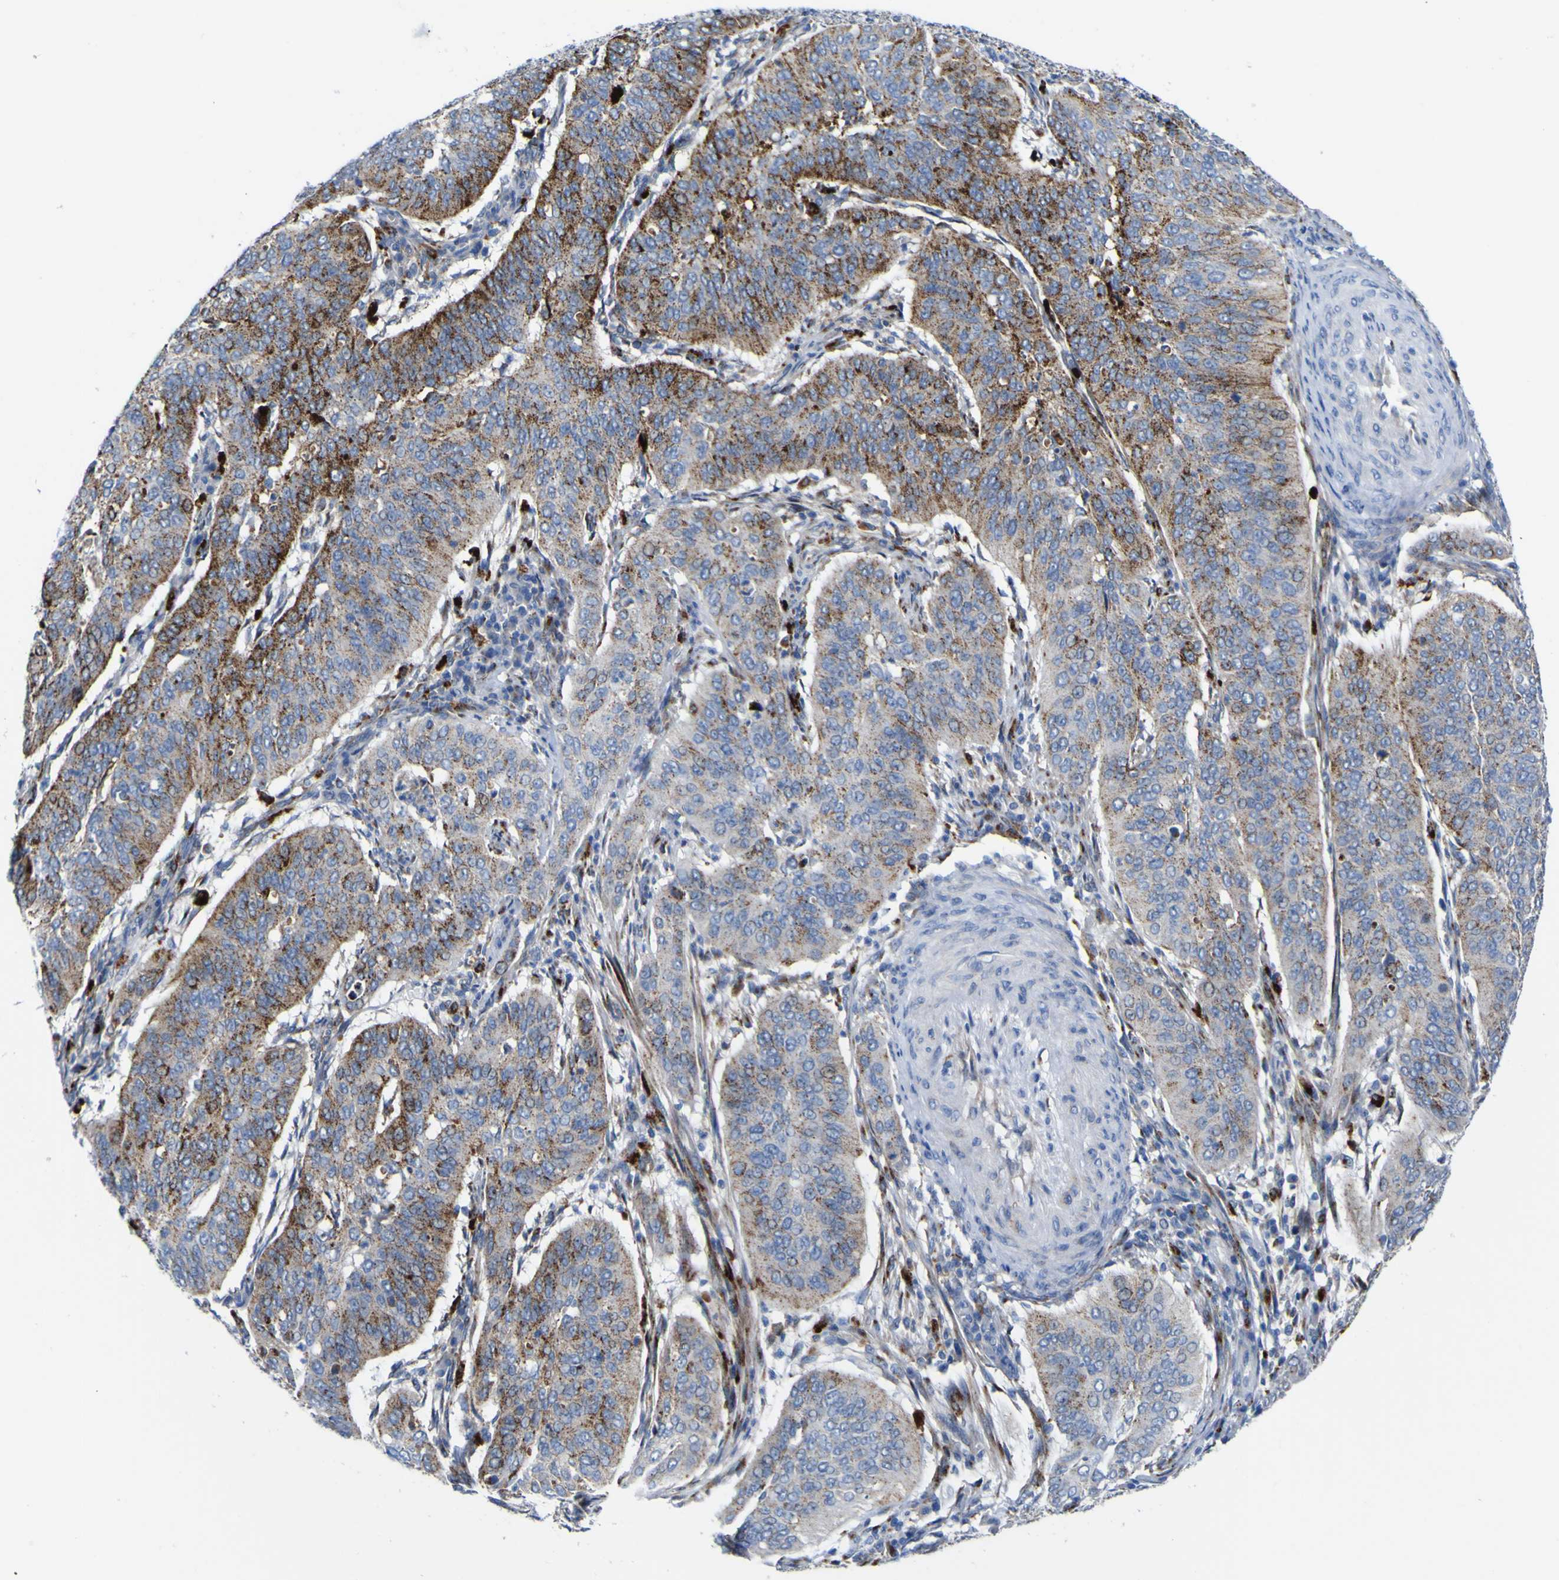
{"staining": {"intensity": "strong", "quantity": "25%-75%", "location": "cytoplasmic/membranous"}, "tissue": "cervical cancer", "cell_type": "Tumor cells", "image_type": "cancer", "snomed": [{"axis": "morphology", "description": "Normal tissue, NOS"}, {"axis": "morphology", "description": "Squamous cell carcinoma, NOS"}, {"axis": "topography", "description": "Cervix"}], "caption": "Immunohistochemical staining of human cervical squamous cell carcinoma exhibits high levels of strong cytoplasmic/membranous protein positivity in approximately 25%-75% of tumor cells.", "gene": "PTPRF", "patient": {"sex": "female", "age": 39}}